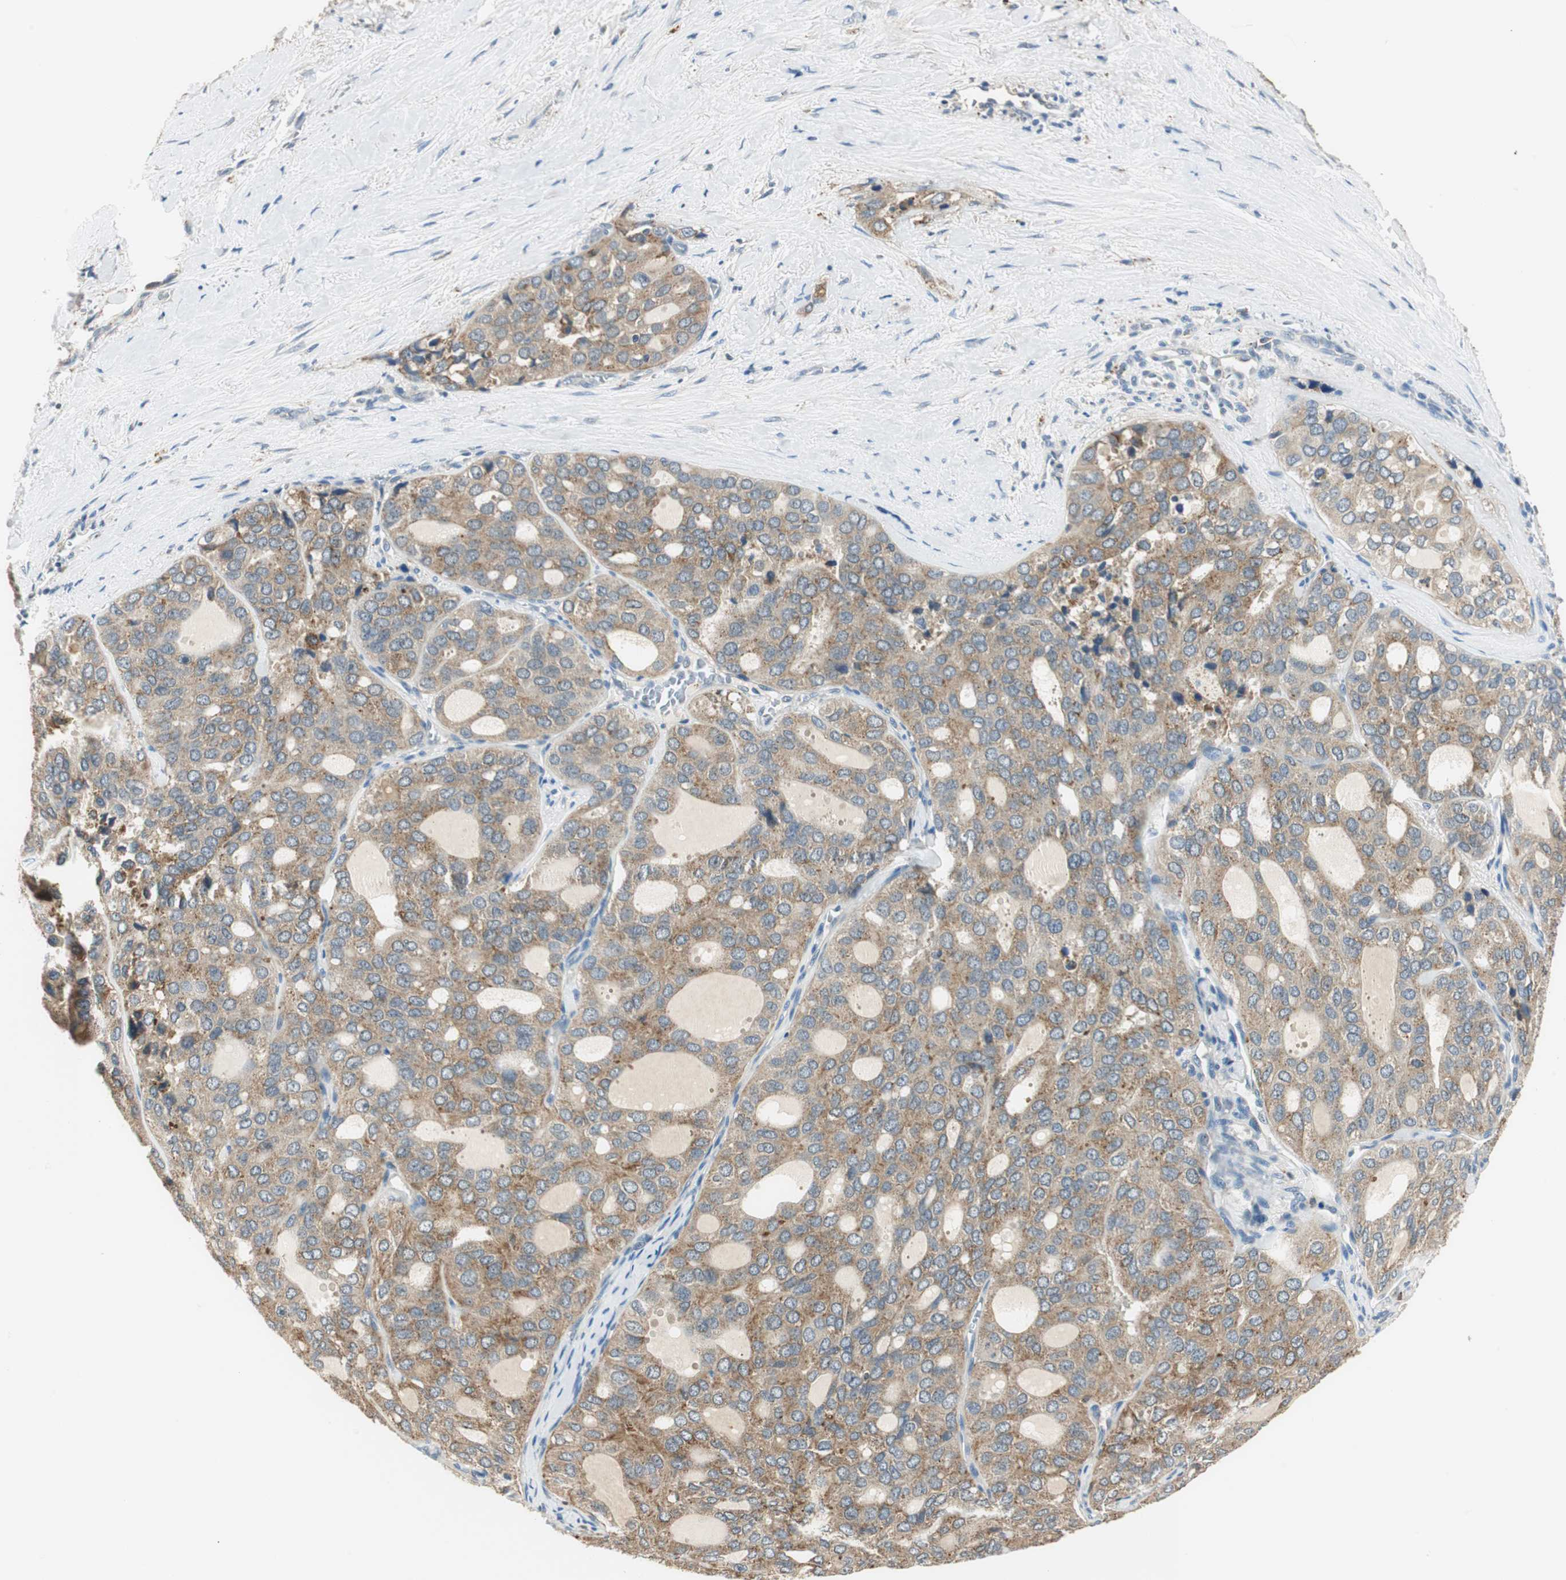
{"staining": {"intensity": "moderate", "quantity": ">75%", "location": "cytoplasmic/membranous"}, "tissue": "thyroid cancer", "cell_type": "Tumor cells", "image_type": "cancer", "snomed": [{"axis": "morphology", "description": "Follicular adenoma carcinoma, NOS"}, {"axis": "topography", "description": "Thyroid gland"}], "caption": "An image showing moderate cytoplasmic/membranous staining in approximately >75% of tumor cells in thyroid cancer (follicular adenoma carcinoma), as visualized by brown immunohistochemical staining.", "gene": "NIT1", "patient": {"sex": "male", "age": 75}}